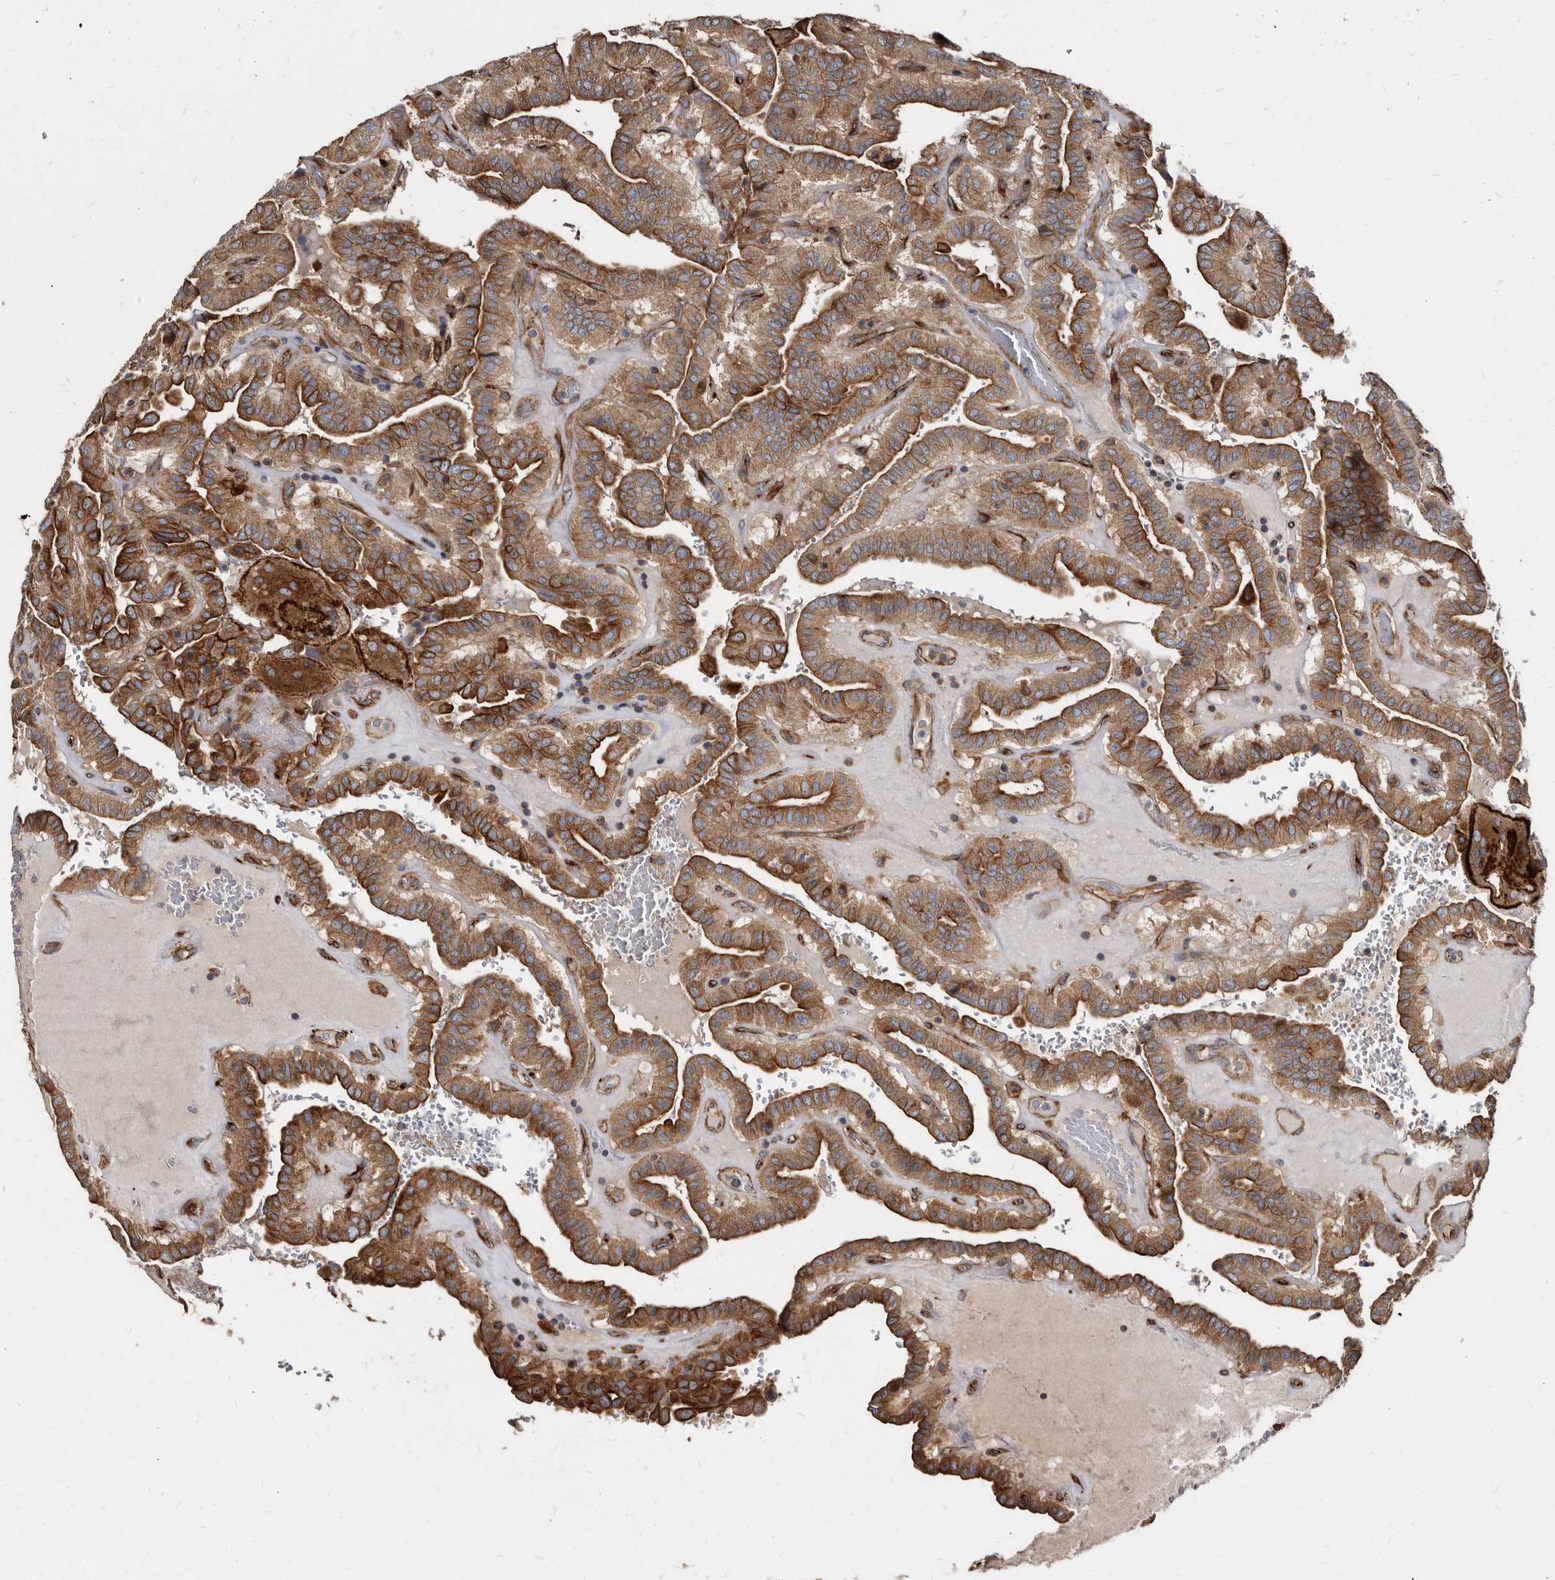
{"staining": {"intensity": "moderate", "quantity": ">75%", "location": "cytoplasmic/membranous"}, "tissue": "thyroid cancer", "cell_type": "Tumor cells", "image_type": "cancer", "snomed": [{"axis": "morphology", "description": "Papillary adenocarcinoma, NOS"}, {"axis": "topography", "description": "Thyroid gland"}], "caption": "The histopathology image shows a brown stain indicating the presence of a protein in the cytoplasmic/membranous of tumor cells in thyroid cancer (papillary adenocarcinoma).", "gene": "KCTD20", "patient": {"sex": "male", "age": 77}}